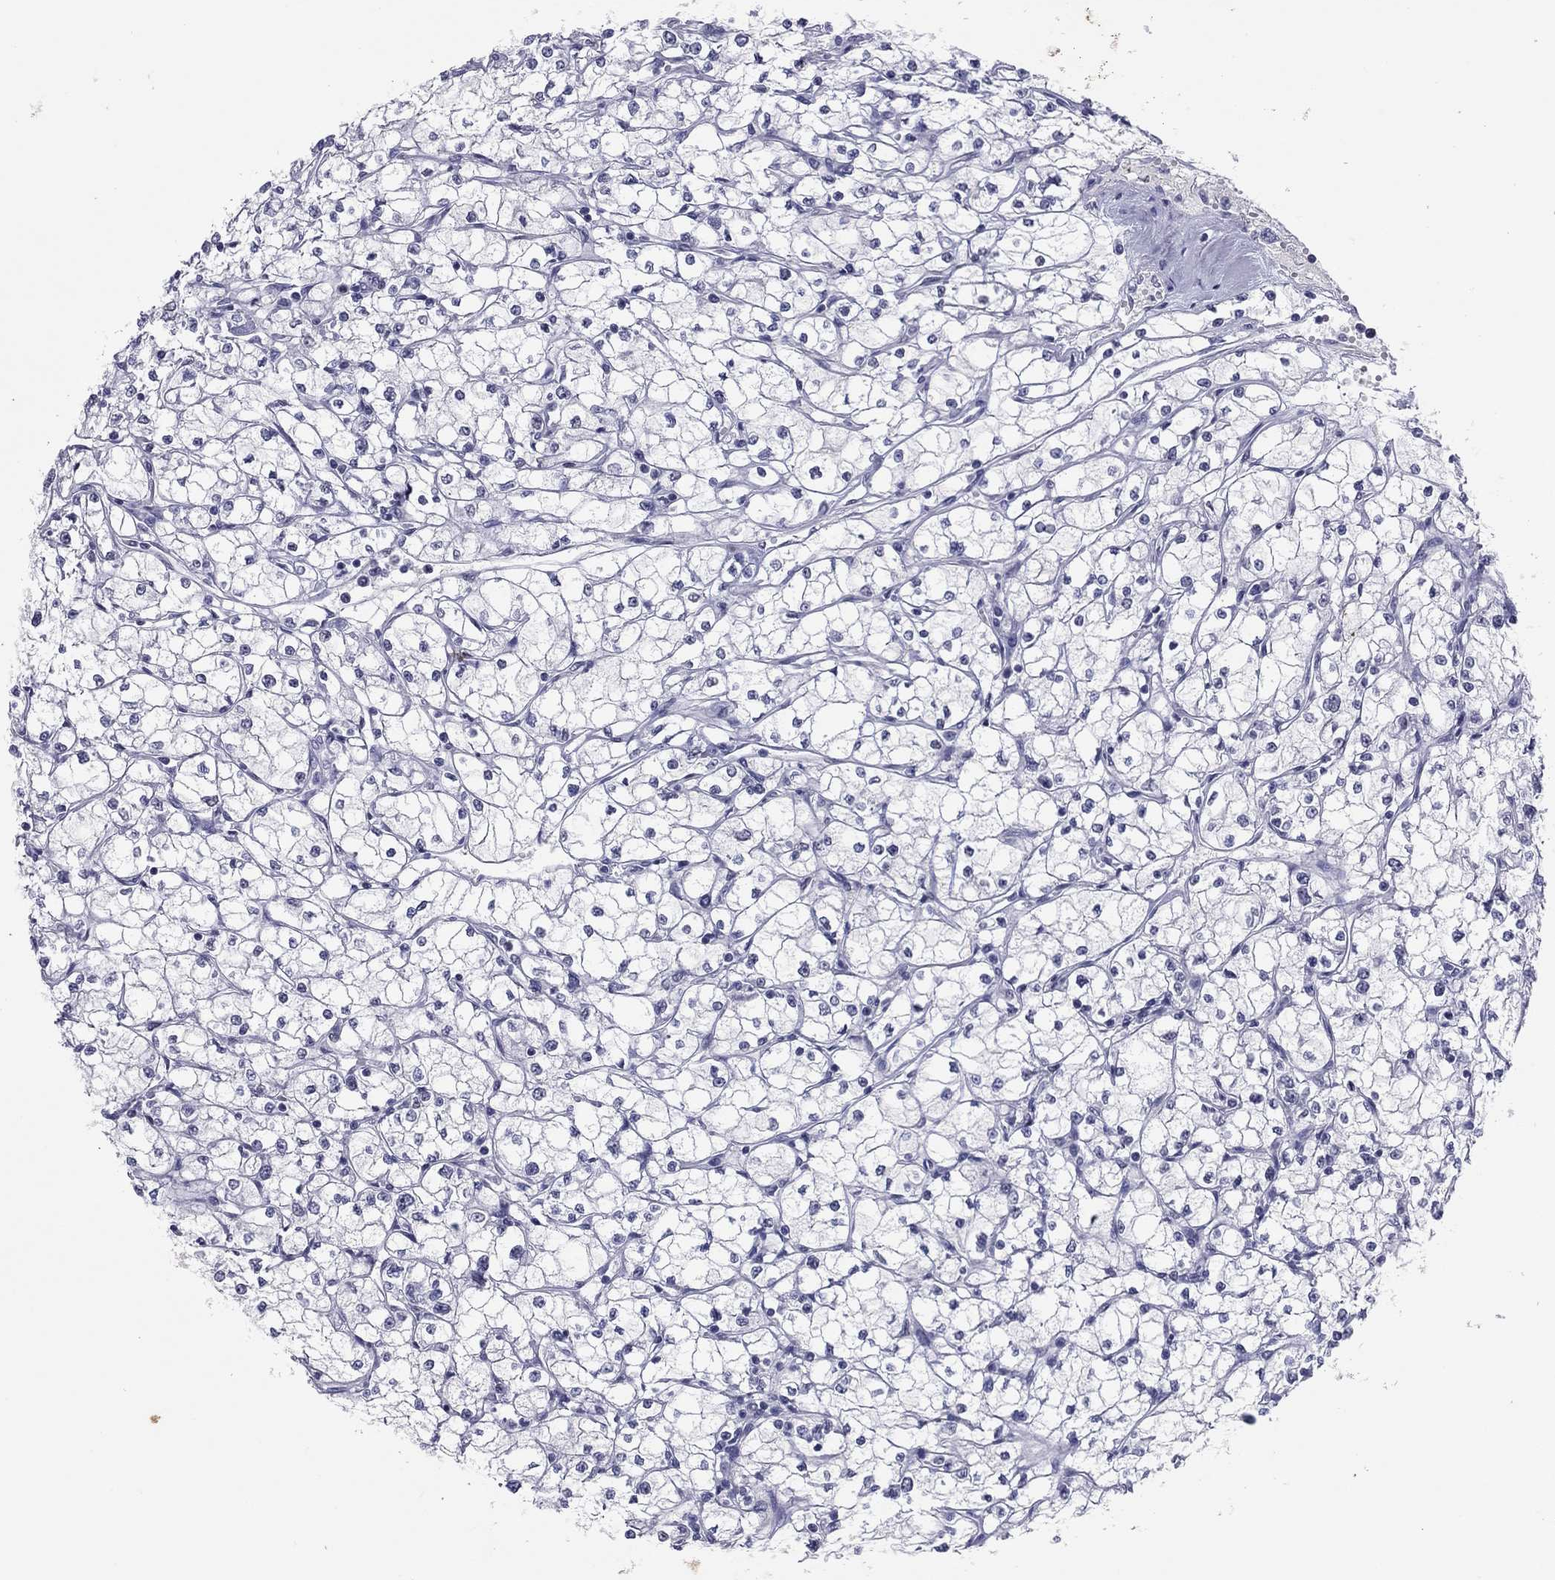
{"staining": {"intensity": "negative", "quantity": "none", "location": "none"}, "tissue": "renal cancer", "cell_type": "Tumor cells", "image_type": "cancer", "snomed": [{"axis": "morphology", "description": "Adenocarcinoma, NOS"}, {"axis": "topography", "description": "Kidney"}], "caption": "Tumor cells are negative for protein expression in human renal cancer (adenocarcinoma).", "gene": "KRT75", "patient": {"sex": "male", "age": 67}}